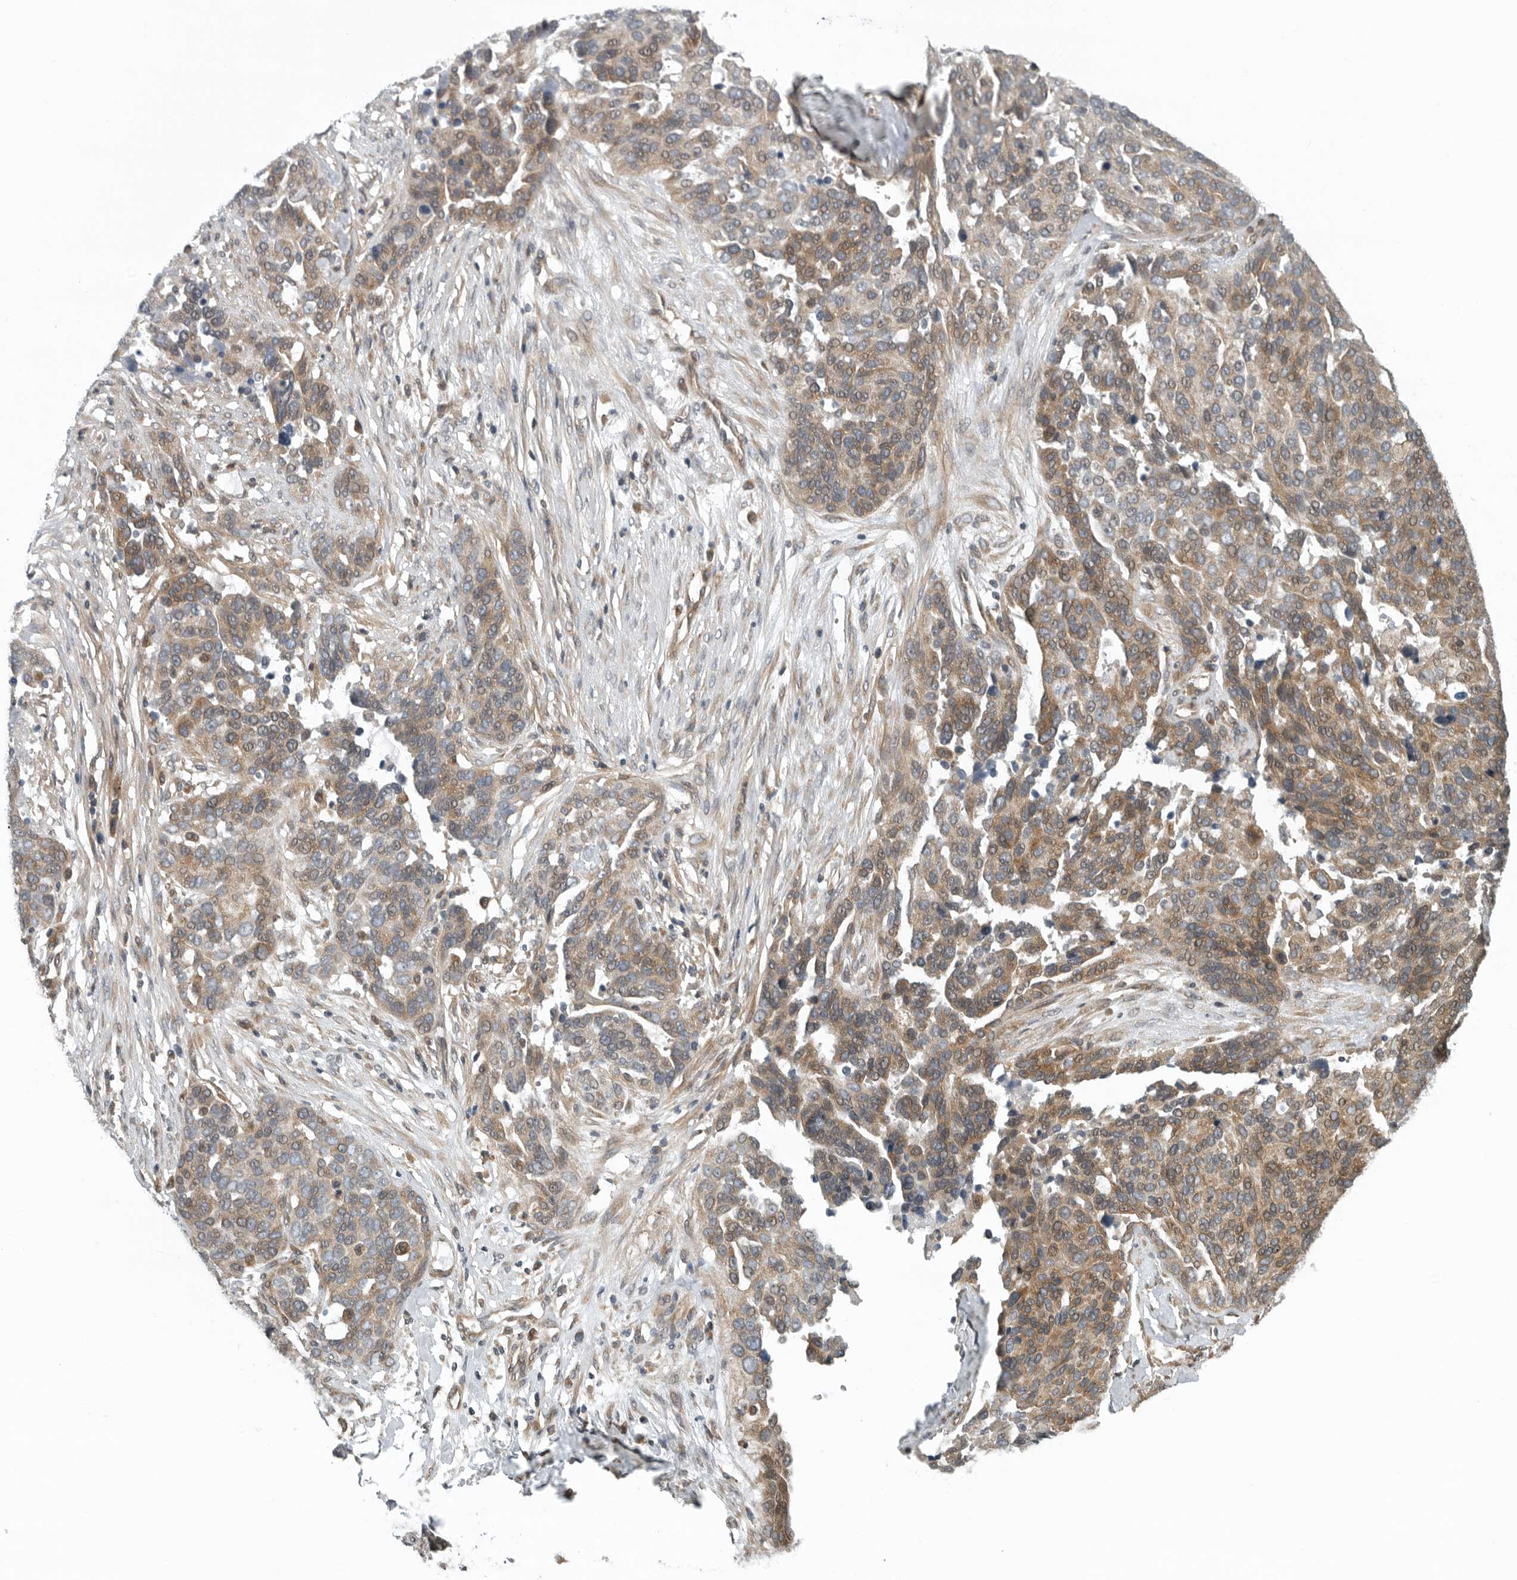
{"staining": {"intensity": "moderate", "quantity": ">75%", "location": "cytoplasmic/membranous"}, "tissue": "ovarian cancer", "cell_type": "Tumor cells", "image_type": "cancer", "snomed": [{"axis": "morphology", "description": "Cystadenocarcinoma, serous, NOS"}, {"axis": "topography", "description": "Ovary"}], "caption": "Immunohistochemistry micrograph of neoplastic tissue: ovarian cancer (serous cystadenocarcinoma) stained using immunohistochemistry exhibits medium levels of moderate protein expression localized specifically in the cytoplasmic/membranous of tumor cells, appearing as a cytoplasmic/membranous brown color.", "gene": "AMFR", "patient": {"sex": "female", "age": 44}}